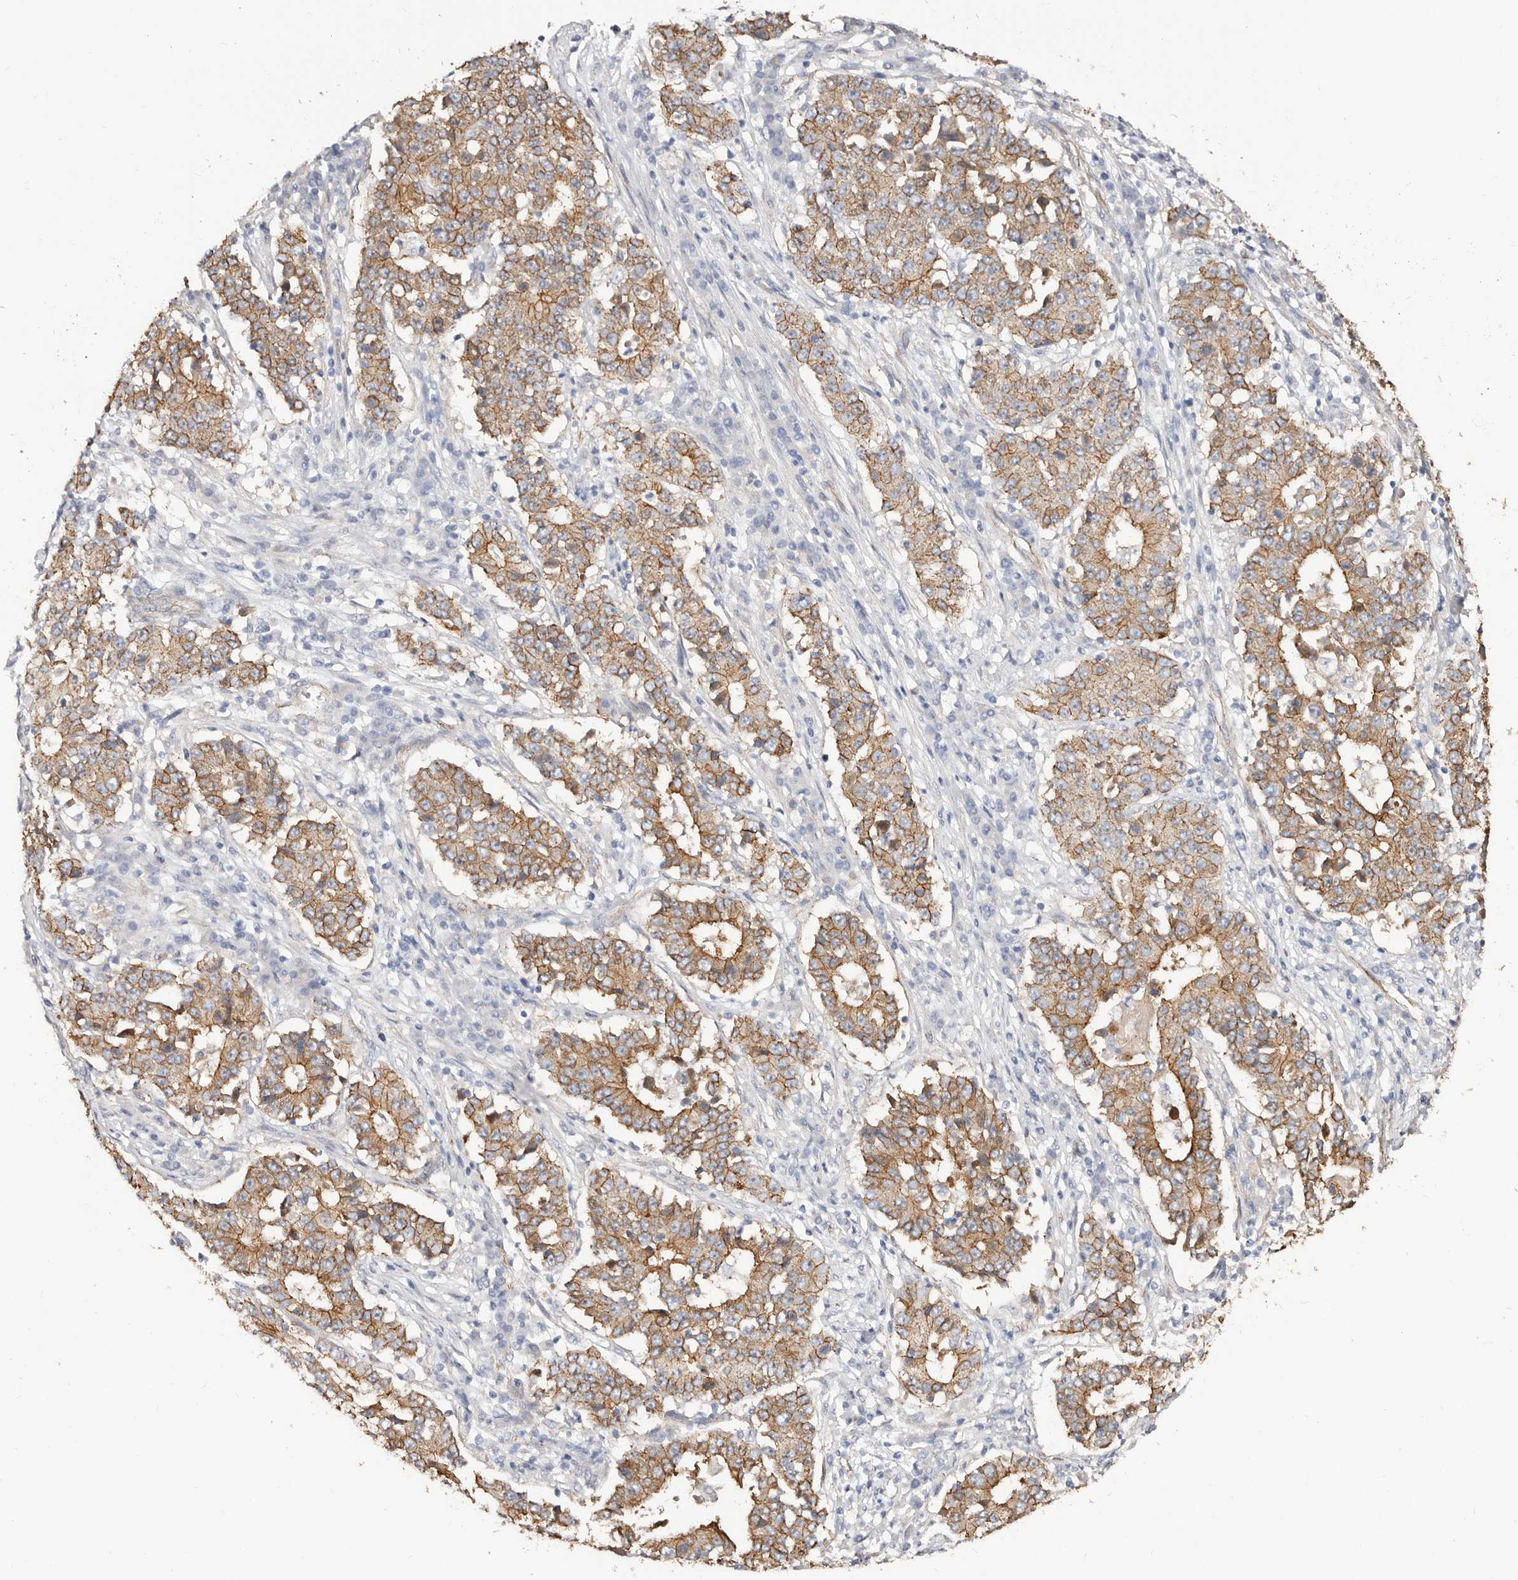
{"staining": {"intensity": "strong", "quantity": ">75%", "location": "cytoplasmic/membranous"}, "tissue": "stomach cancer", "cell_type": "Tumor cells", "image_type": "cancer", "snomed": [{"axis": "morphology", "description": "Adenocarcinoma, NOS"}, {"axis": "topography", "description": "Stomach"}], "caption": "Stomach adenocarcinoma tissue shows strong cytoplasmic/membranous expression in about >75% of tumor cells, visualized by immunohistochemistry.", "gene": "CTNNB1", "patient": {"sex": "male", "age": 59}}